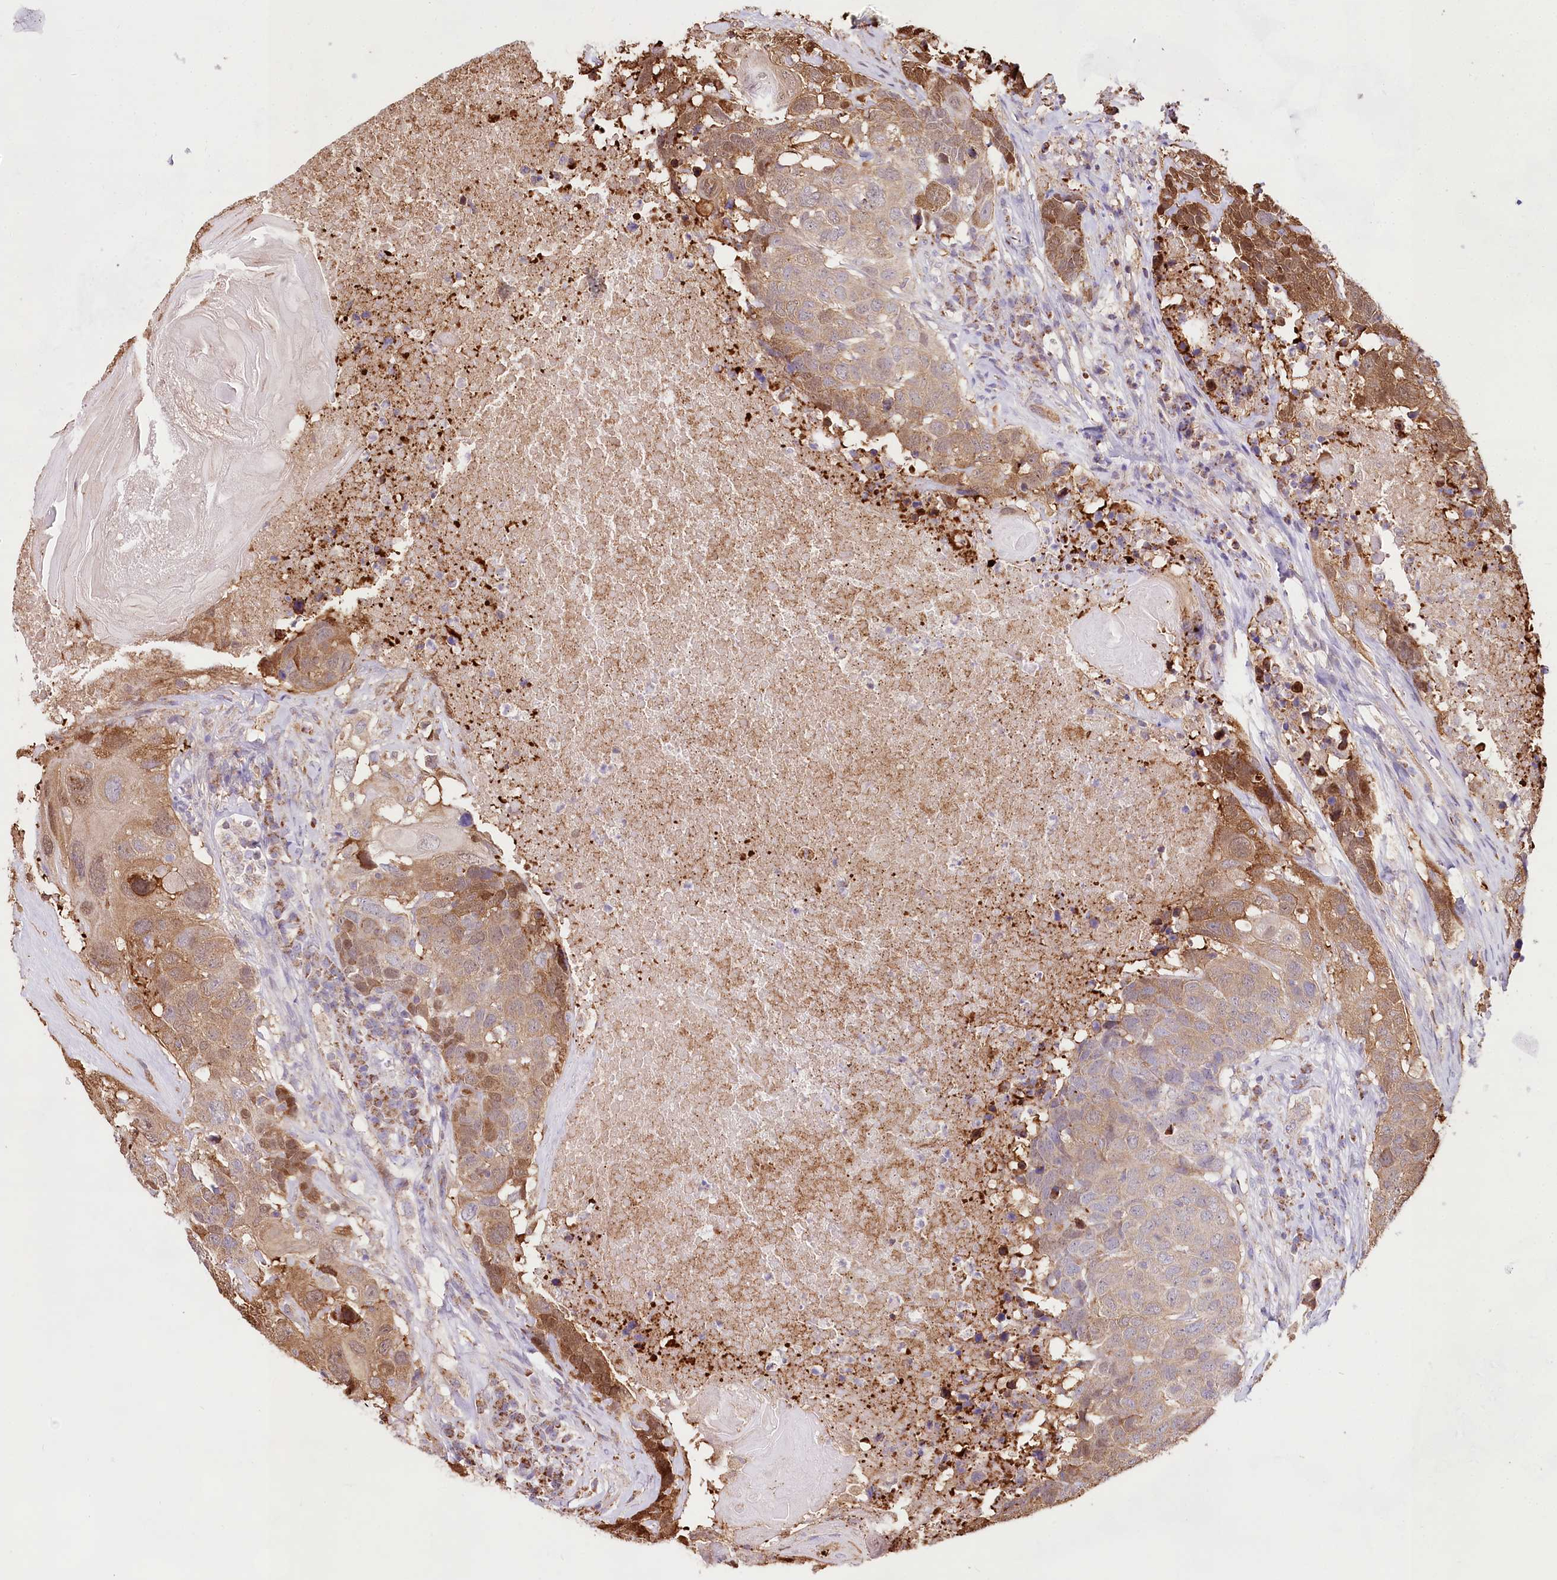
{"staining": {"intensity": "moderate", "quantity": ">75%", "location": "cytoplasmic/membranous"}, "tissue": "head and neck cancer", "cell_type": "Tumor cells", "image_type": "cancer", "snomed": [{"axis": "morphology", "description": "Squamous cell carcinoma, NOS"}, {"axis": "topography", "description": "Head-Neck"}], "caption": "High-power microscopy captured an immunohistochemistry (IHC) micrograph of head and neck cancer, revealing moderate cytoplasmic/membranous staining in about >75% of tumor cells. The staining was performed using DAB (3,3'-diaminobenzidine) to visualize the protein expression in brown, while the nuclei were stained in blue with hematoxylin (Magnification: 20x).", "gene": "TASOR2", "patient": {"sex": "male", "age": 66}}